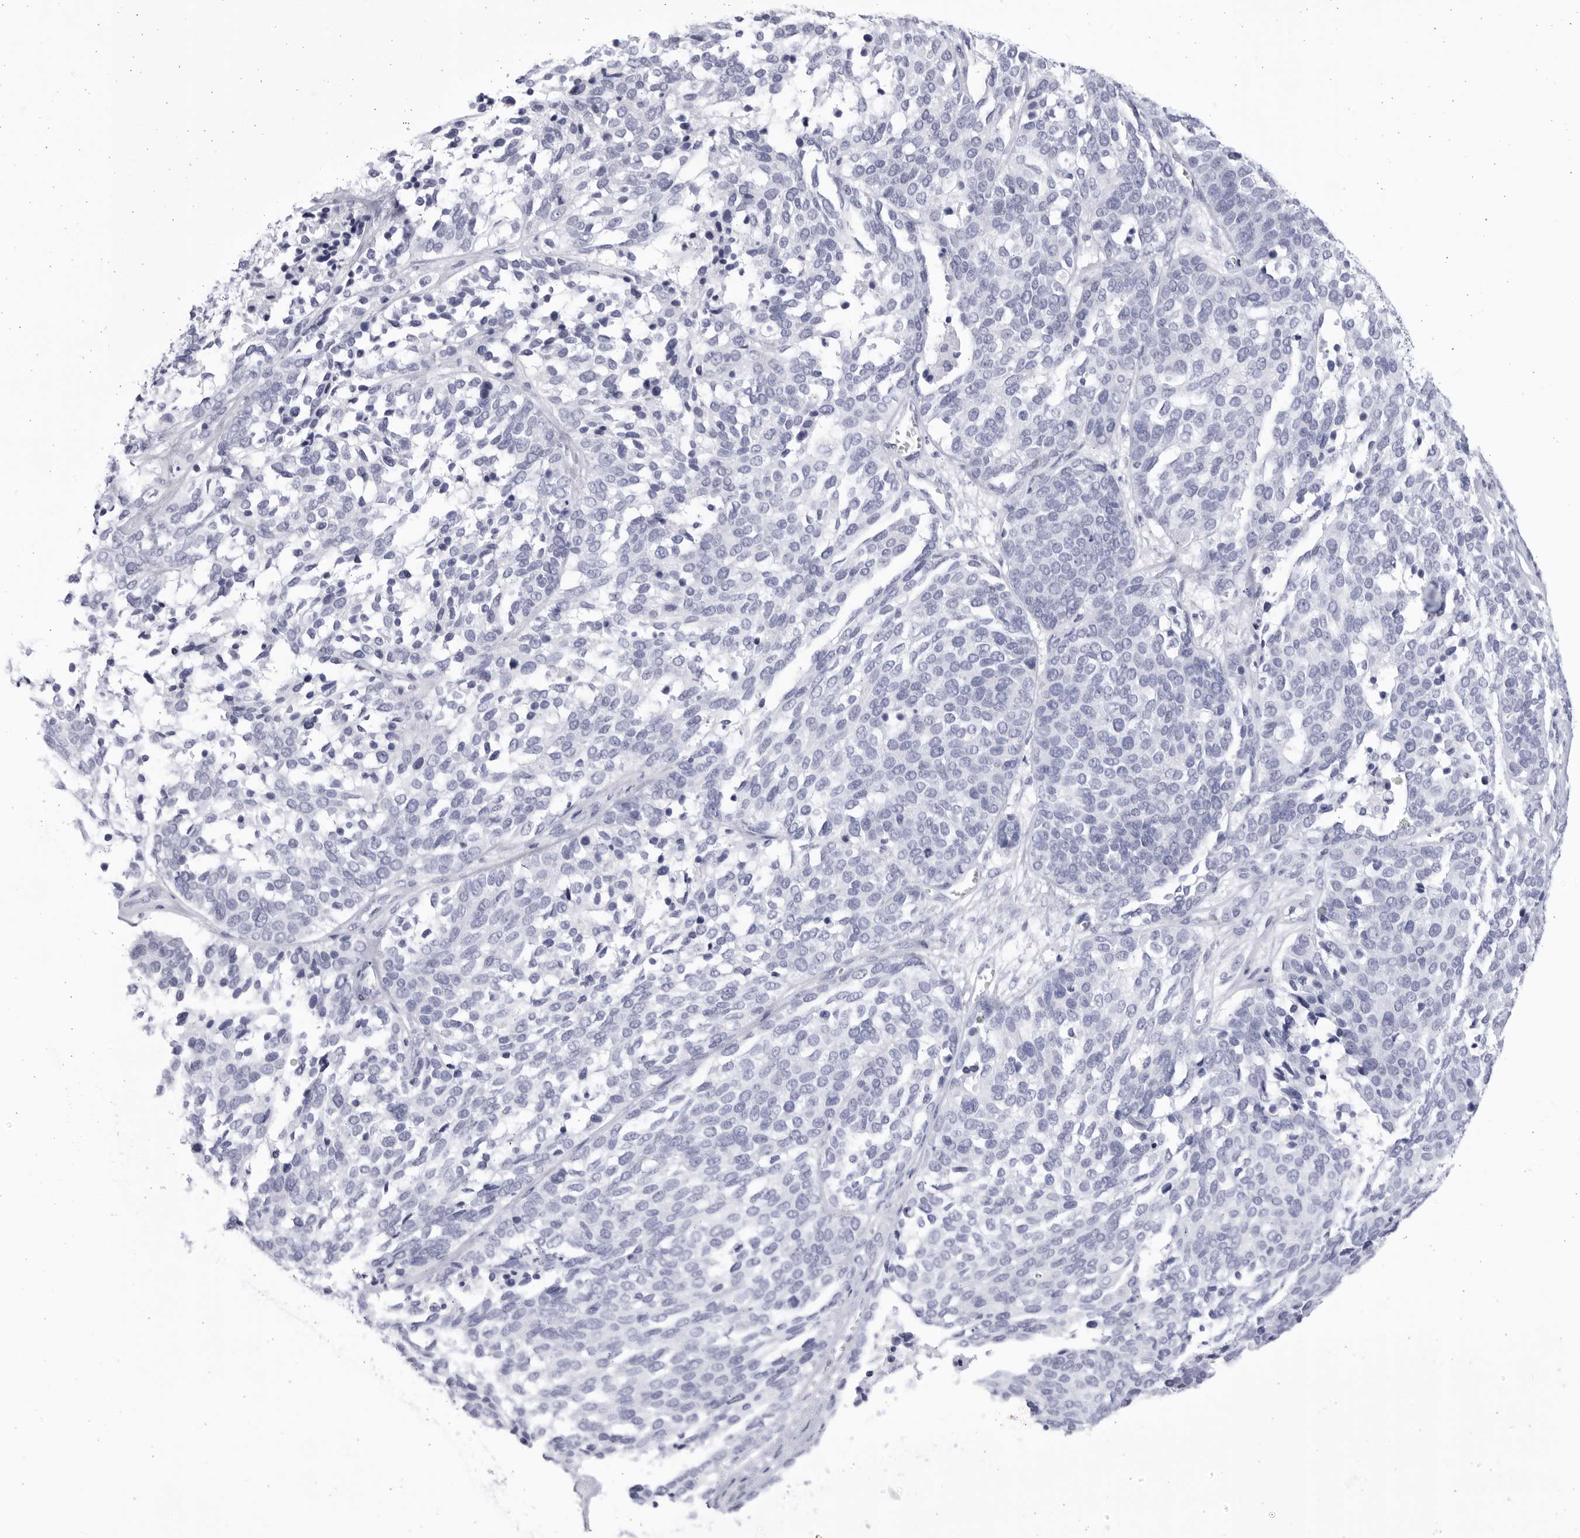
{"staining": {"intensity": "negative", "quantity": "none", "location": "none"}, "tissue": "ovarian cancer", "cell_type": "Tumor cells", "image_type": "cancer", "snomed": [{"axis": "morphology", "description": "Cystadenocarcinoma, serous, NOS"}, {"axis": "topography", "description": "Ovary"}], "caption": "Protein analysis of serous cystadenocarcinoma (ovarian) exhibits no significant positivity in tumor cells.", "gene": "CCDC181", "patient": {"sex": "female", "age": 44}}